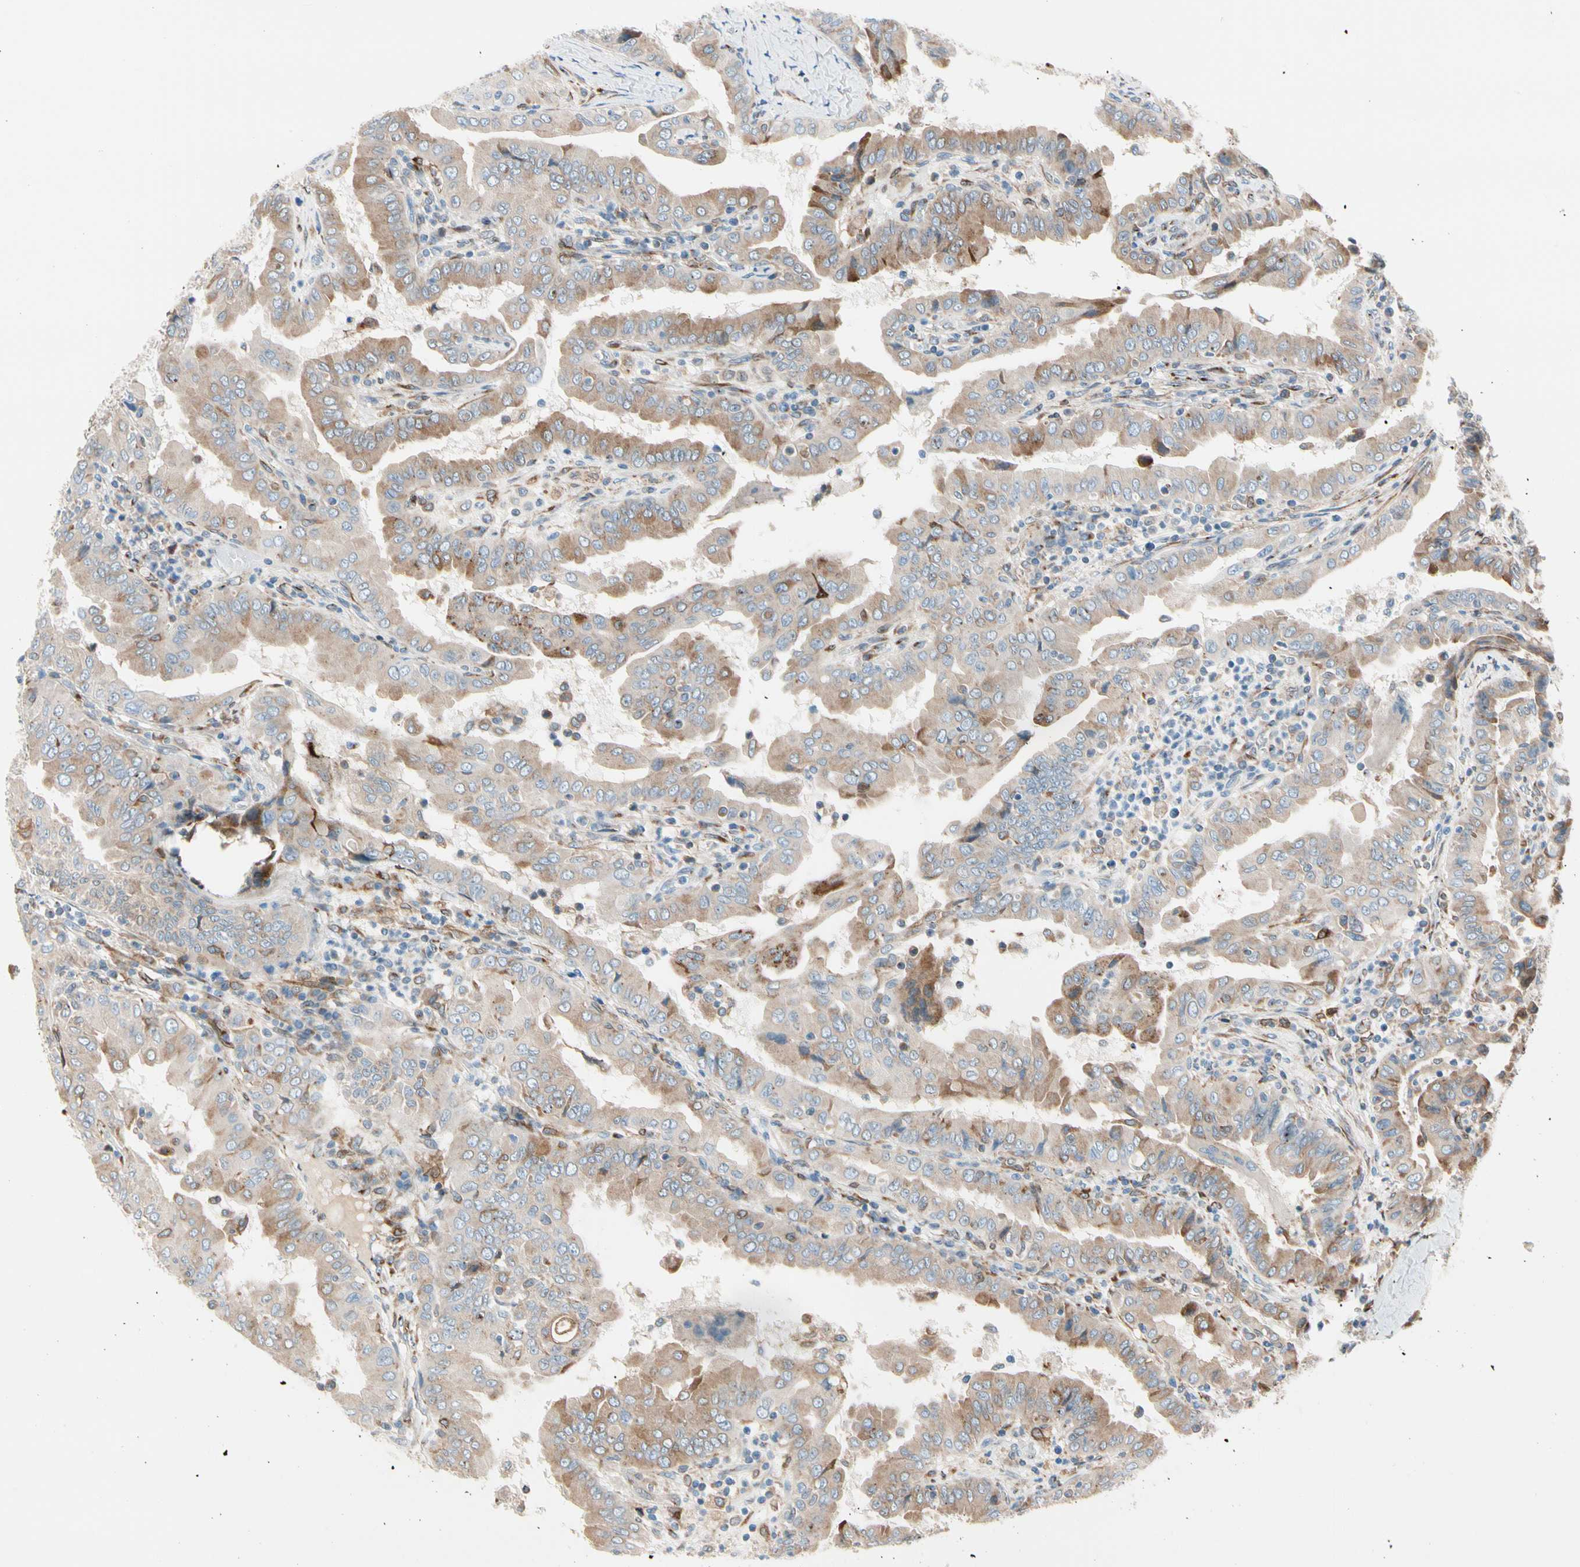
{"staining": {"intensity": "moderate", "quantity": "25%-75%", "location": "cytoplasmic/membranous"}, "tissue": "thyroid cancer", "cell_type": "Tumor cells", "image_type": "cancer", "snomed": [{"axis": "morphology", "description": "Papillary adenocarcinoma, NOS"}, {"axis": "topography", "description": "Thyroid gland"}], "caption": "Human papillary adenocarcinoma (thyroid) stained with a protein marker demonstrates moderate staining in tumor cells.", "gene": "NUCB1", "patient": {"sex": "male", "age": 33}}